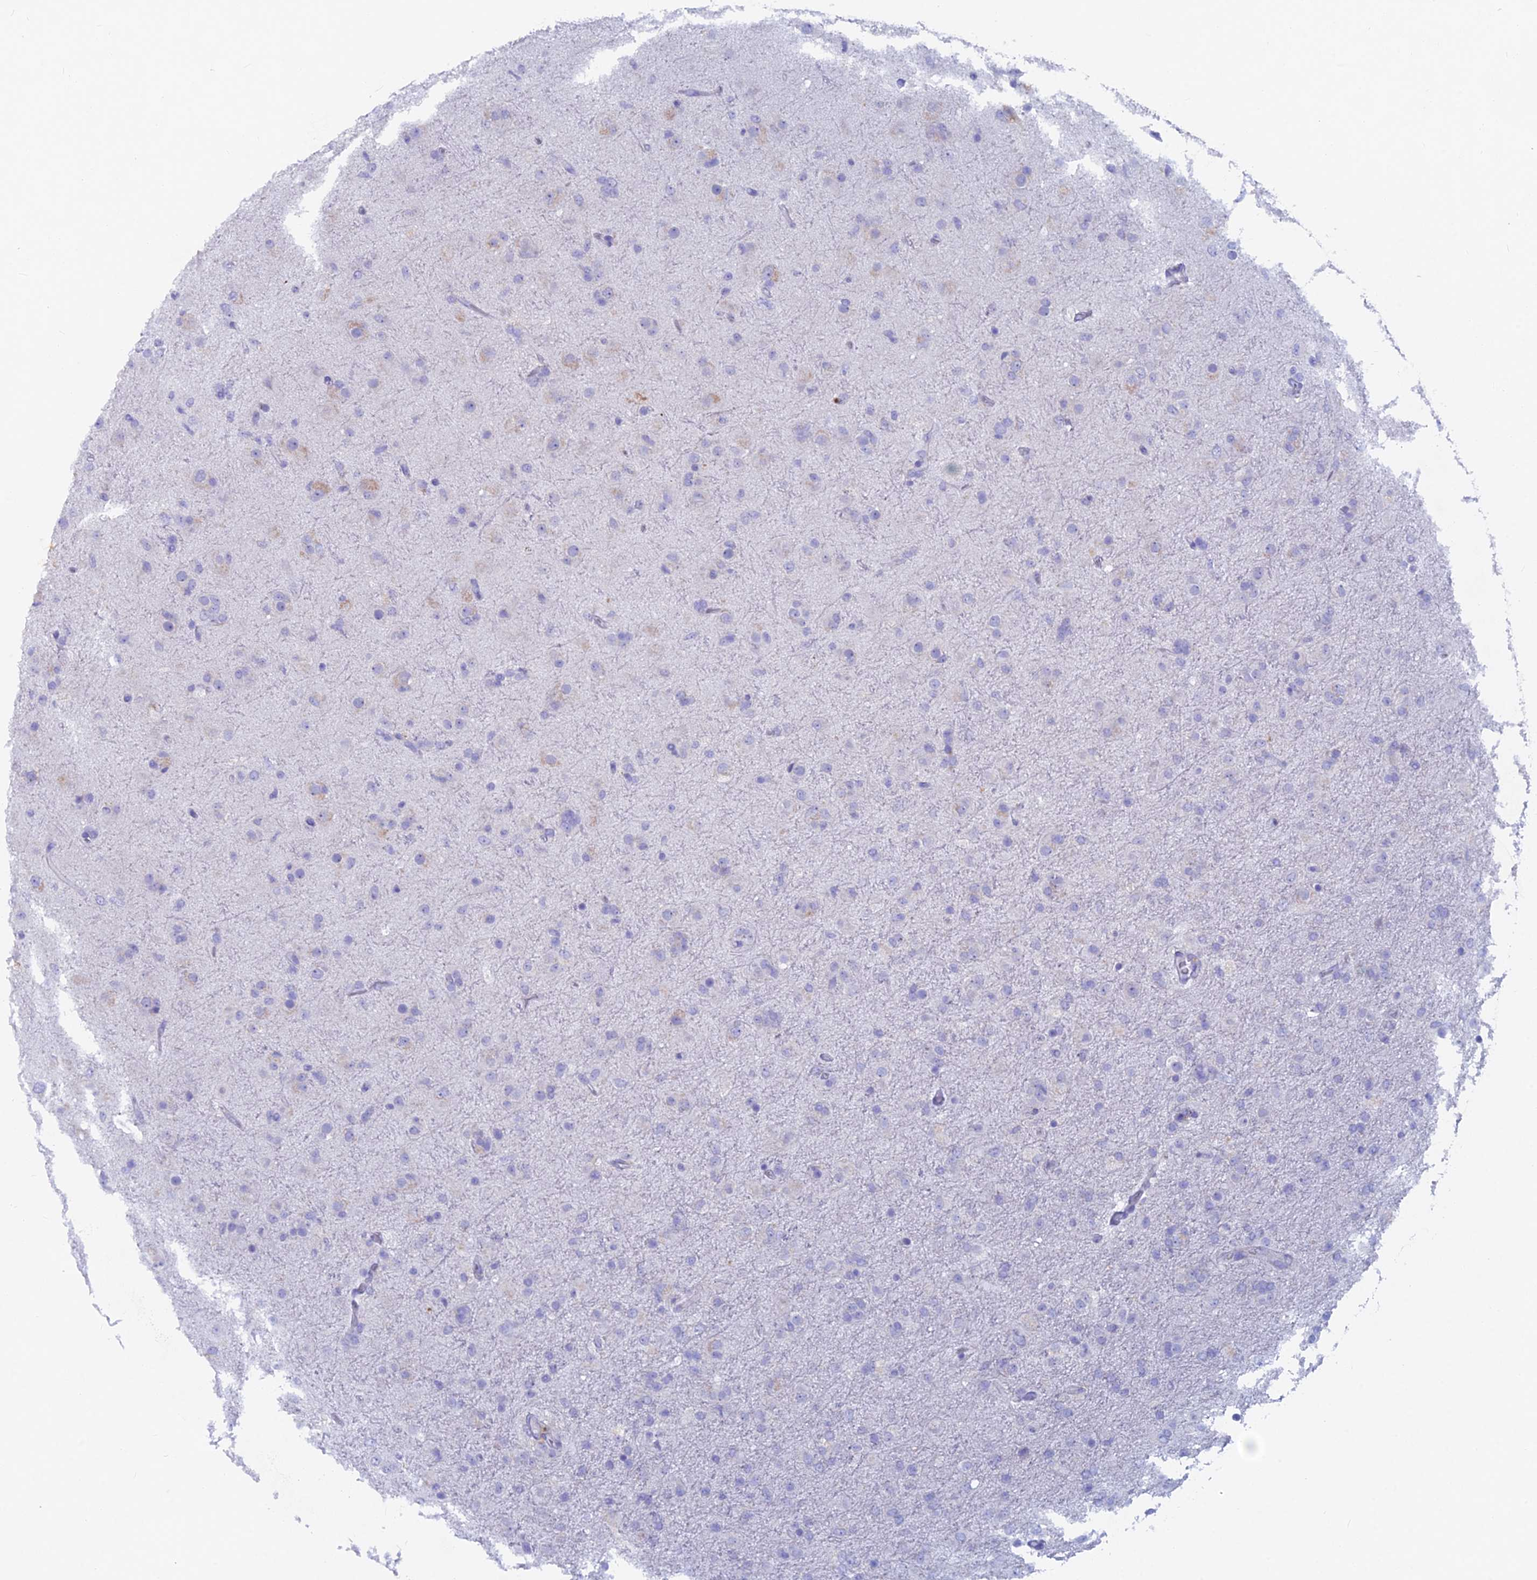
{"staining": {"intensity": "negative", "quantity": "none", "location": "none"}, "tissue": "glioma", "cell_type": "Tumor cells", "image_type": "cancer", "snomed": [{"axis": "morphology", "description": "Glioma, malignant, Low grade"}, {"axis": "topography", "description": "Brain"}], "caption": "High magnification brightfield microscopy of malignant glioma (low-grade) stained with DAB (3,3'-diaminobenzidine) (brown) and counterstained with hematoxylin (blue): tumor cells show no significant staining.", "gene": "ABI3BP", "patient": {"sex": "male", "age": 65}}